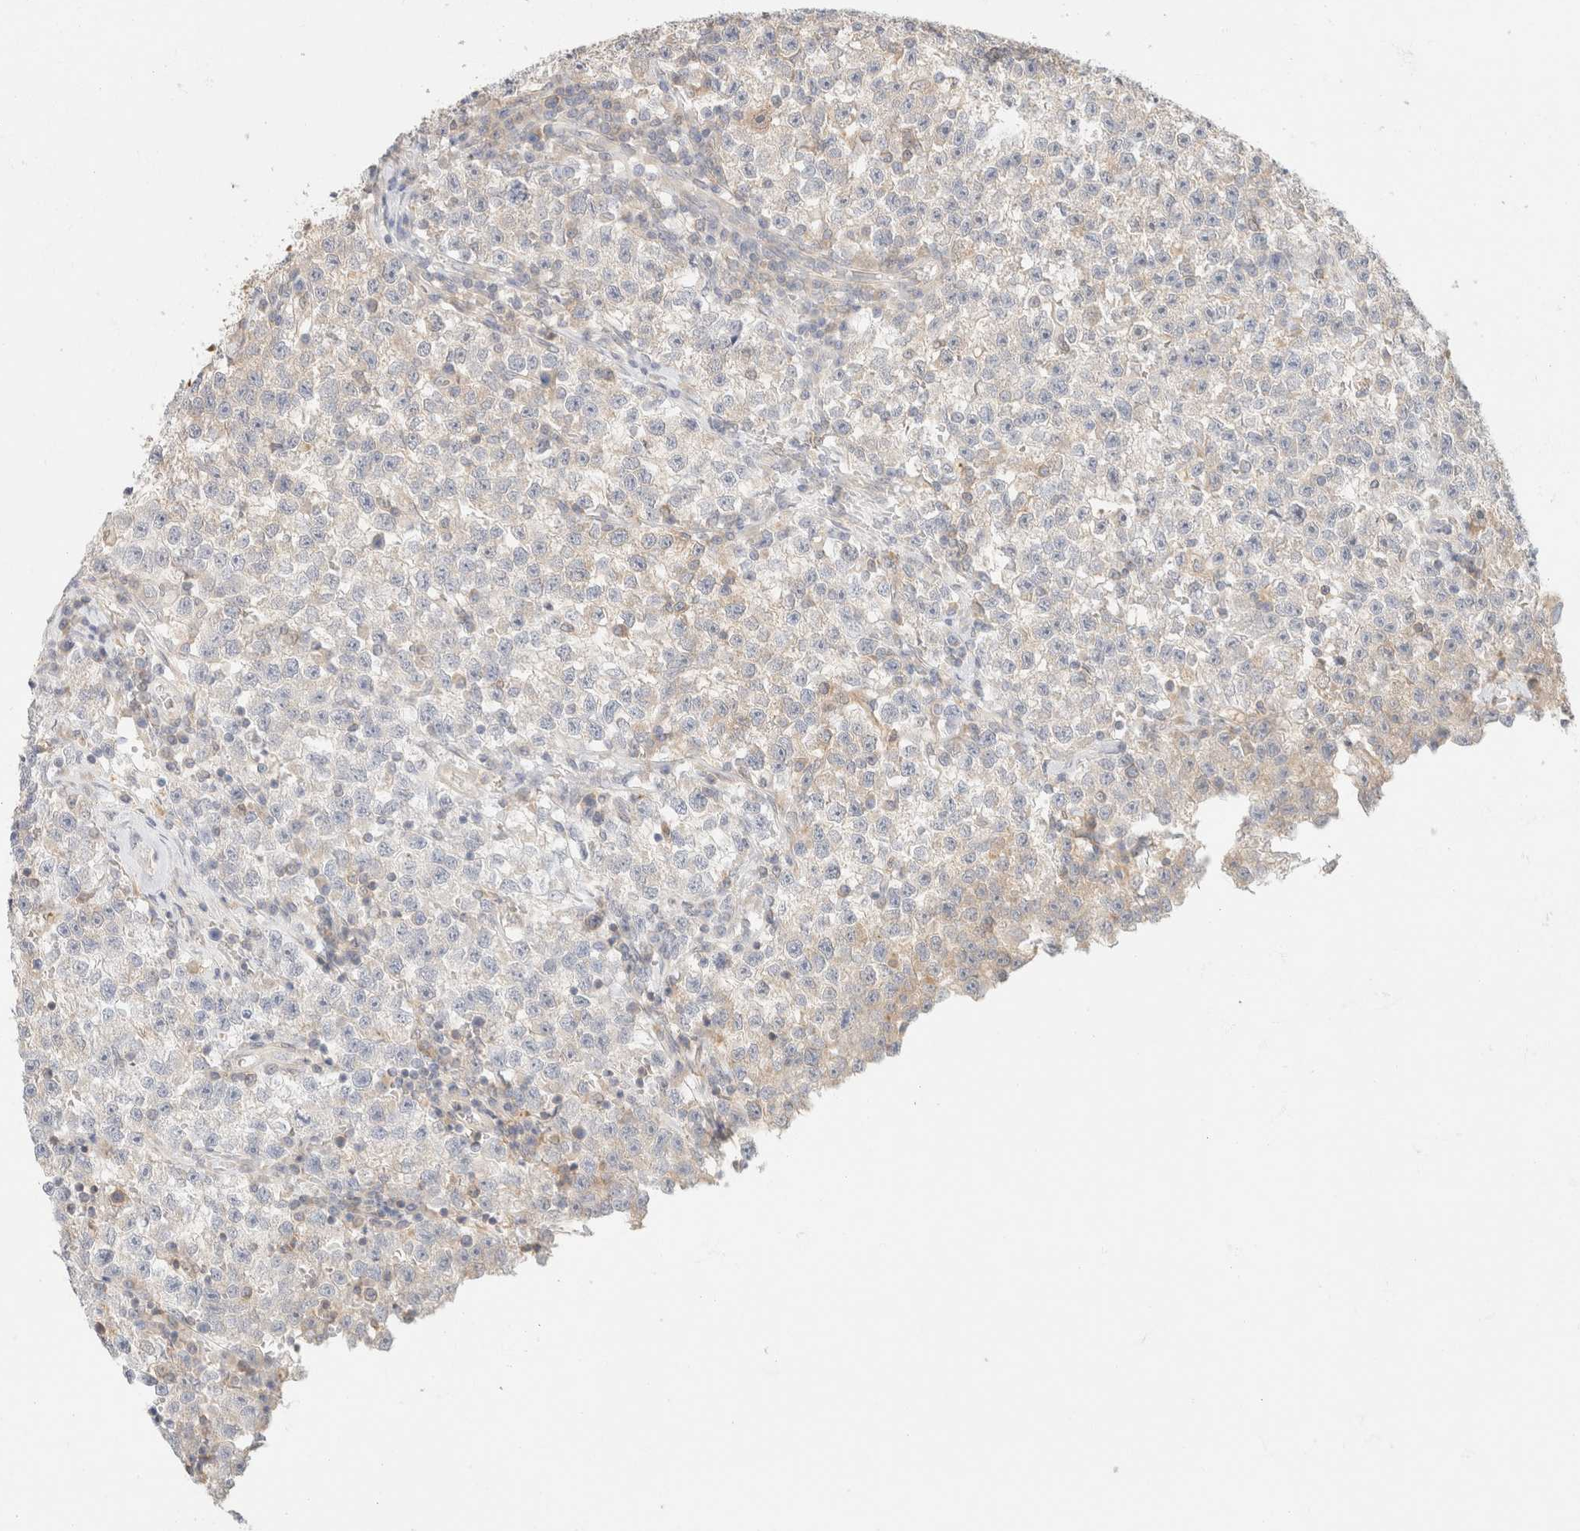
{"staining": {"intensity": "negative", "quantity": "none", "location": "none"}, "tissue": "testis cancer", "cell_type": "Tumor cells", "image_type": "cancer", "snomed": [{"axis": "morphology", "description": "Seminoma, NOS"}, {"axis": "topography", "description": "Testis"}], "caption": "The micrograph demonstrates no significant positivity in tumor cells of seminoma (testis).", "gene": "GPI", "patient": {"sex": "male", "age": 22}}